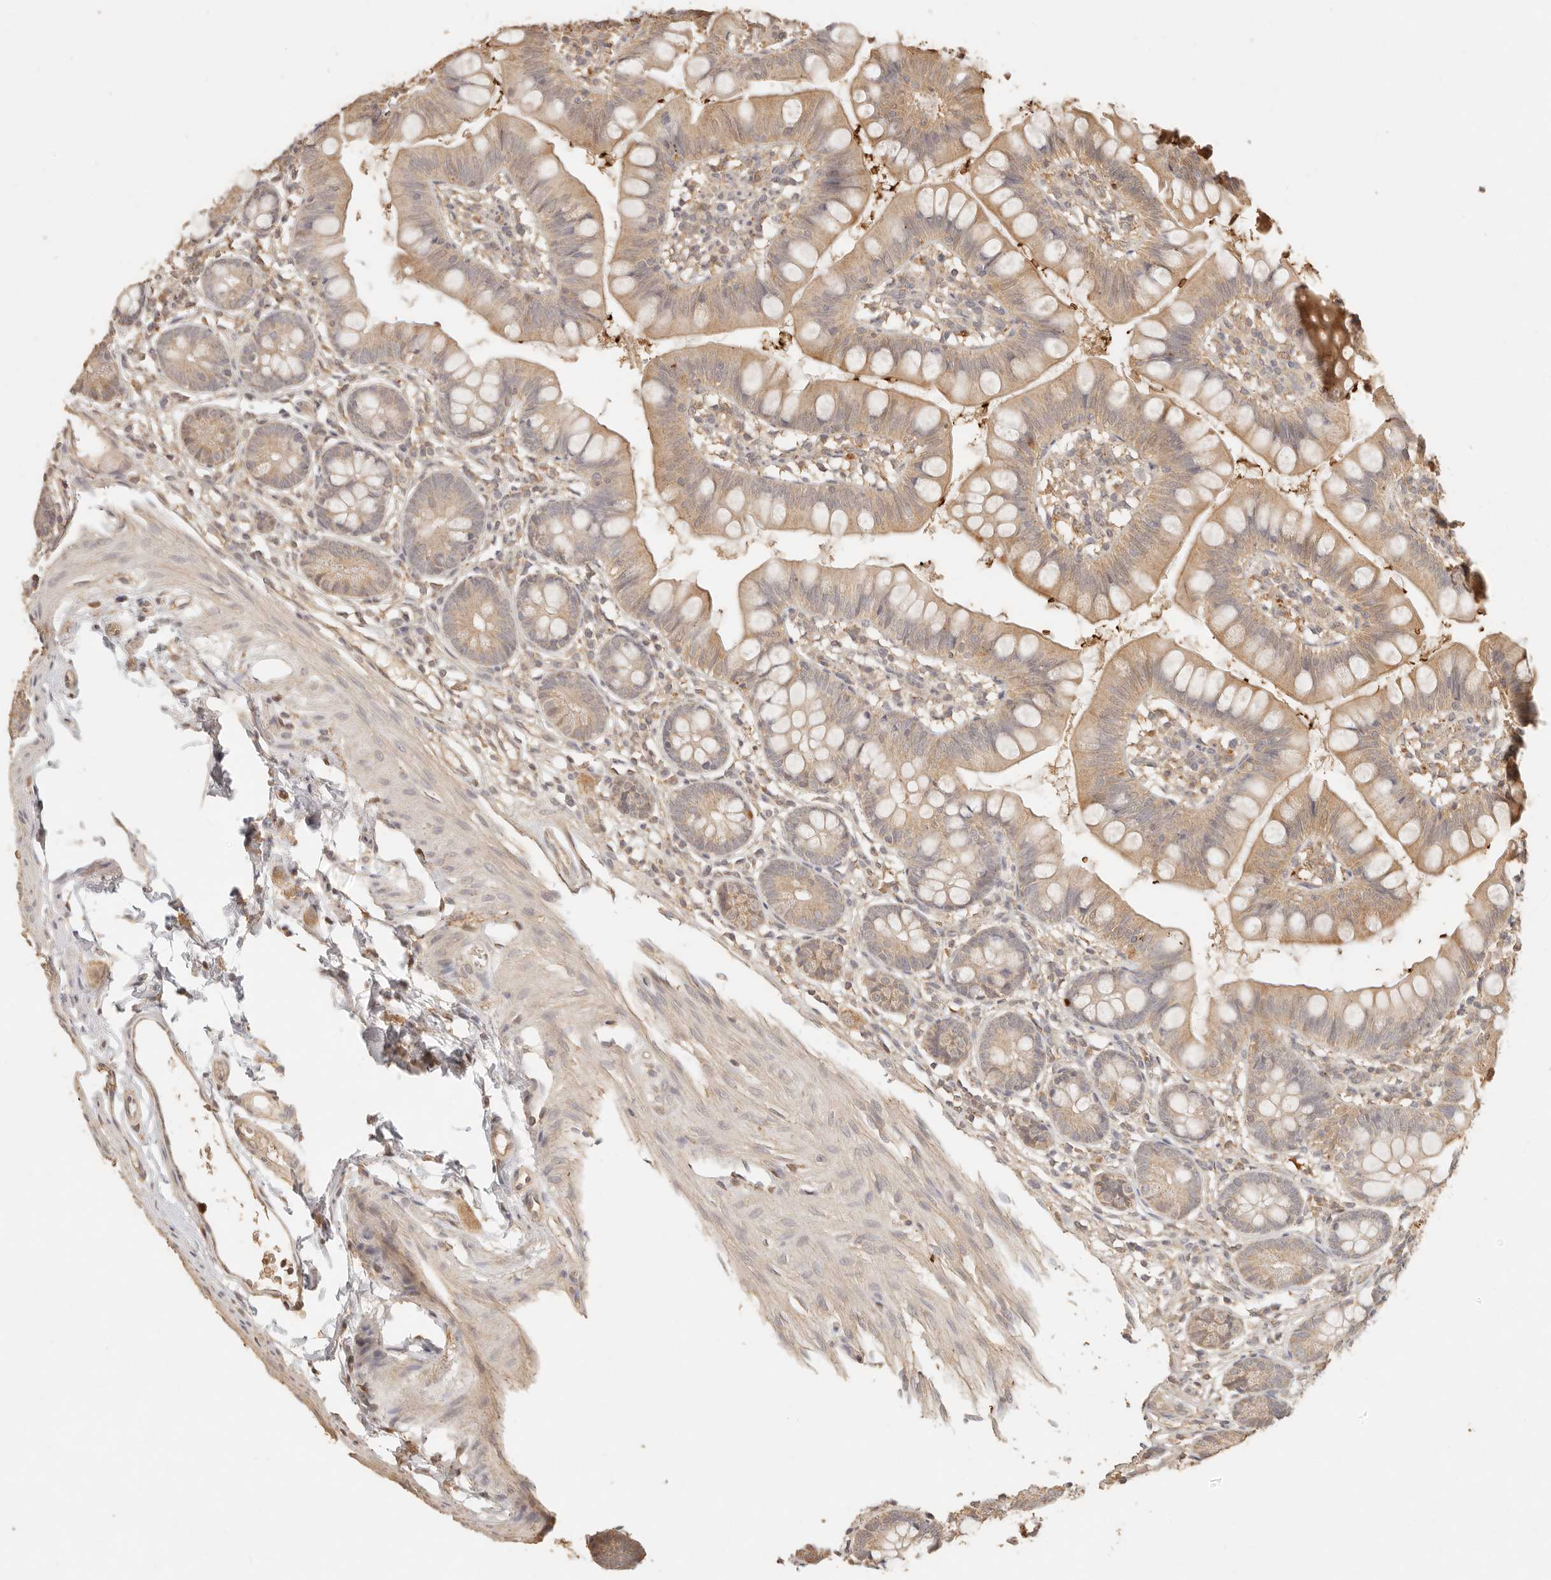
{"staining": {"intensity": "weak", "quantity": ">75%", "location": "cytoplasmic/membranous"}, "tissue": "small intestine", "cell_type": "Glandular cells", "image_type": "normal", "snomed": [{"axis": "morphology", "description": "Normal tissue, NOS"}, {"axis": "topography", "description": "Small intestine"}], "caption": "Protein analysis of normal small intestine reveals weak cytoplasmic/membranous expression in about >75% of glandular cells.", "gene": "INTS11", "patient": {"sex": "male", "age": 7}}